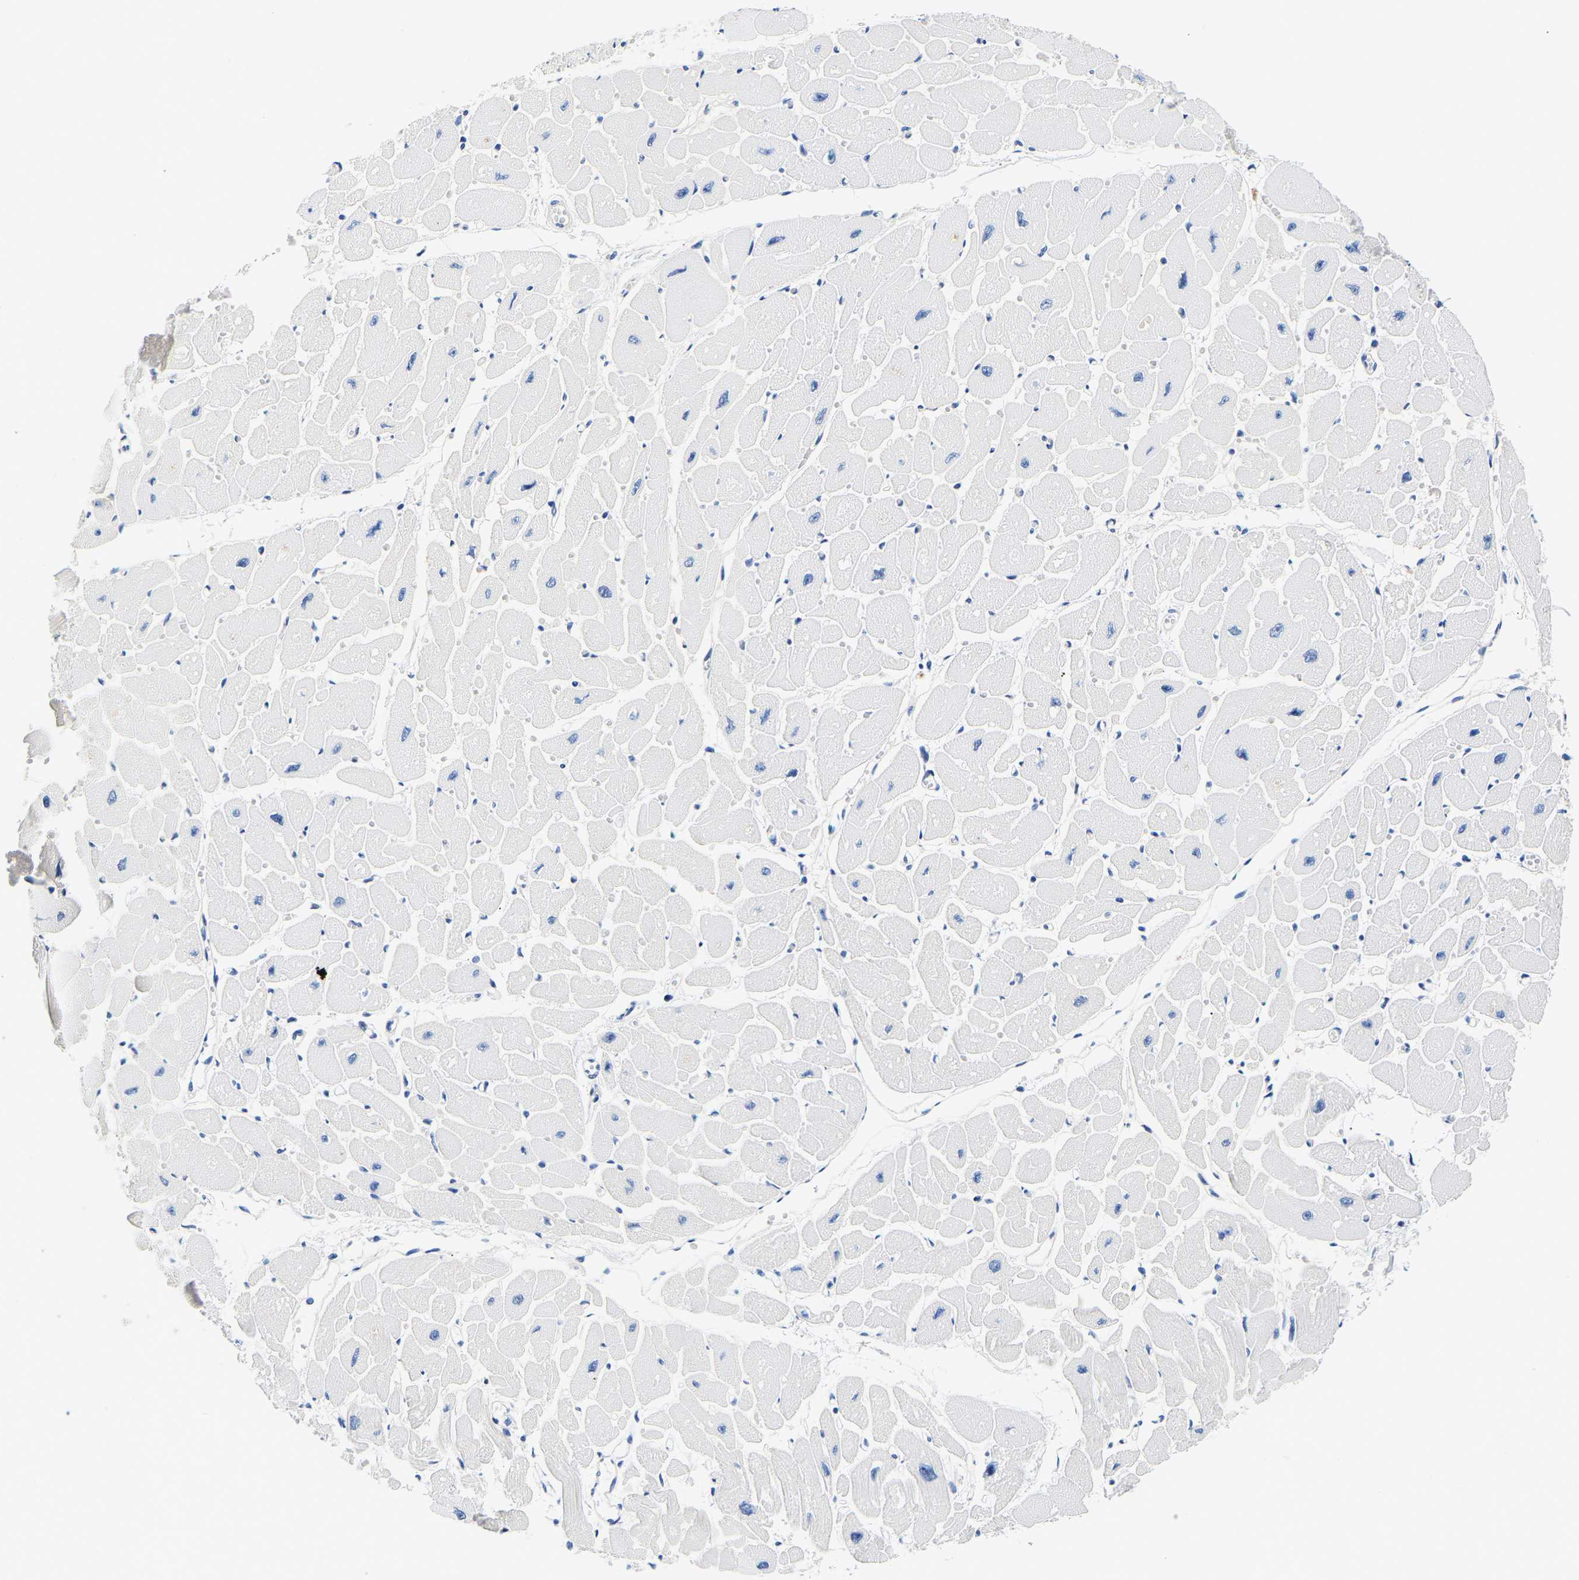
{"staining": {"intensity": "negative", "quantity": "none", "location": "none"}, "tissue": "heart muscle", "cell_type": "Cardiomyocytes", "image_type": "normal", "snomed": [{"axis": "morphology", "description": "Normal tissue, NOS"}, {"axis": "topography", "description": "Heart"}], "caption": "The image displays no significant expression in cardiomyocytes of heart muscle. (DAB (3,3'-diaminobenzidine) immunohistochemistry with hematoxylin counter stain).", "gene": "UCHL3", "patient": {"sex": "female", "age": 54}}